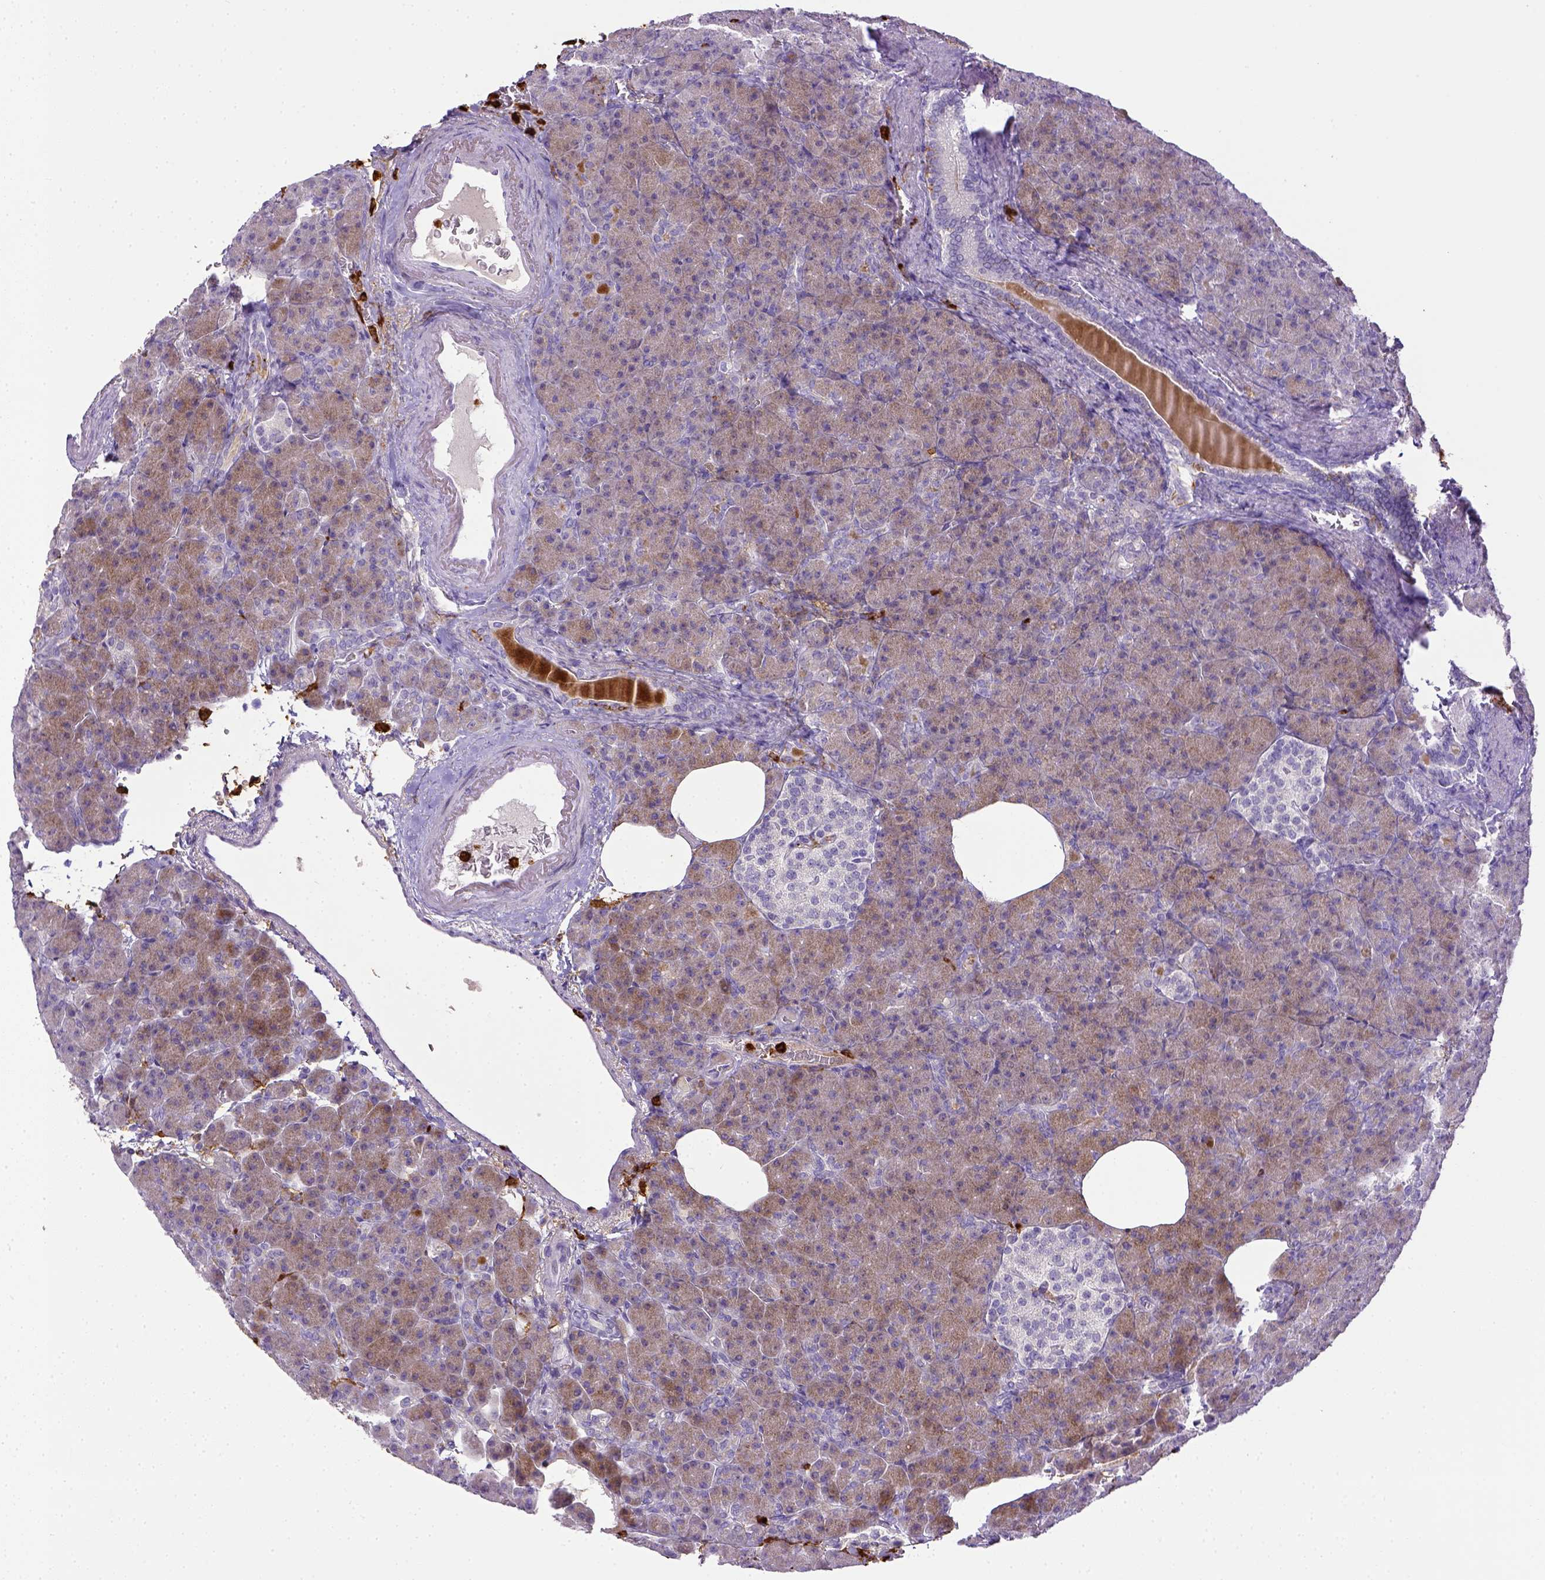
{"staining": {"intensity": "weak", "quantity": "25%-75%", "location": "cytoplasmic/membranous"}, "tissue": "pancreas", "cell_type": "Exocrine glandular cells", "image_type": "normal", "snomed": [{"axis": "morphology", "description": "Normal tissue, NOS"}, {"axis": "topography", "description": "Pancreas"}], "caption": "Benign pancreas displays weak cytoplasmic/membranous positivity in about 25%-75% of exocrine glandular cells.", "gene": "ITGAM", "patient": {"sex": "female", "age": 74}}